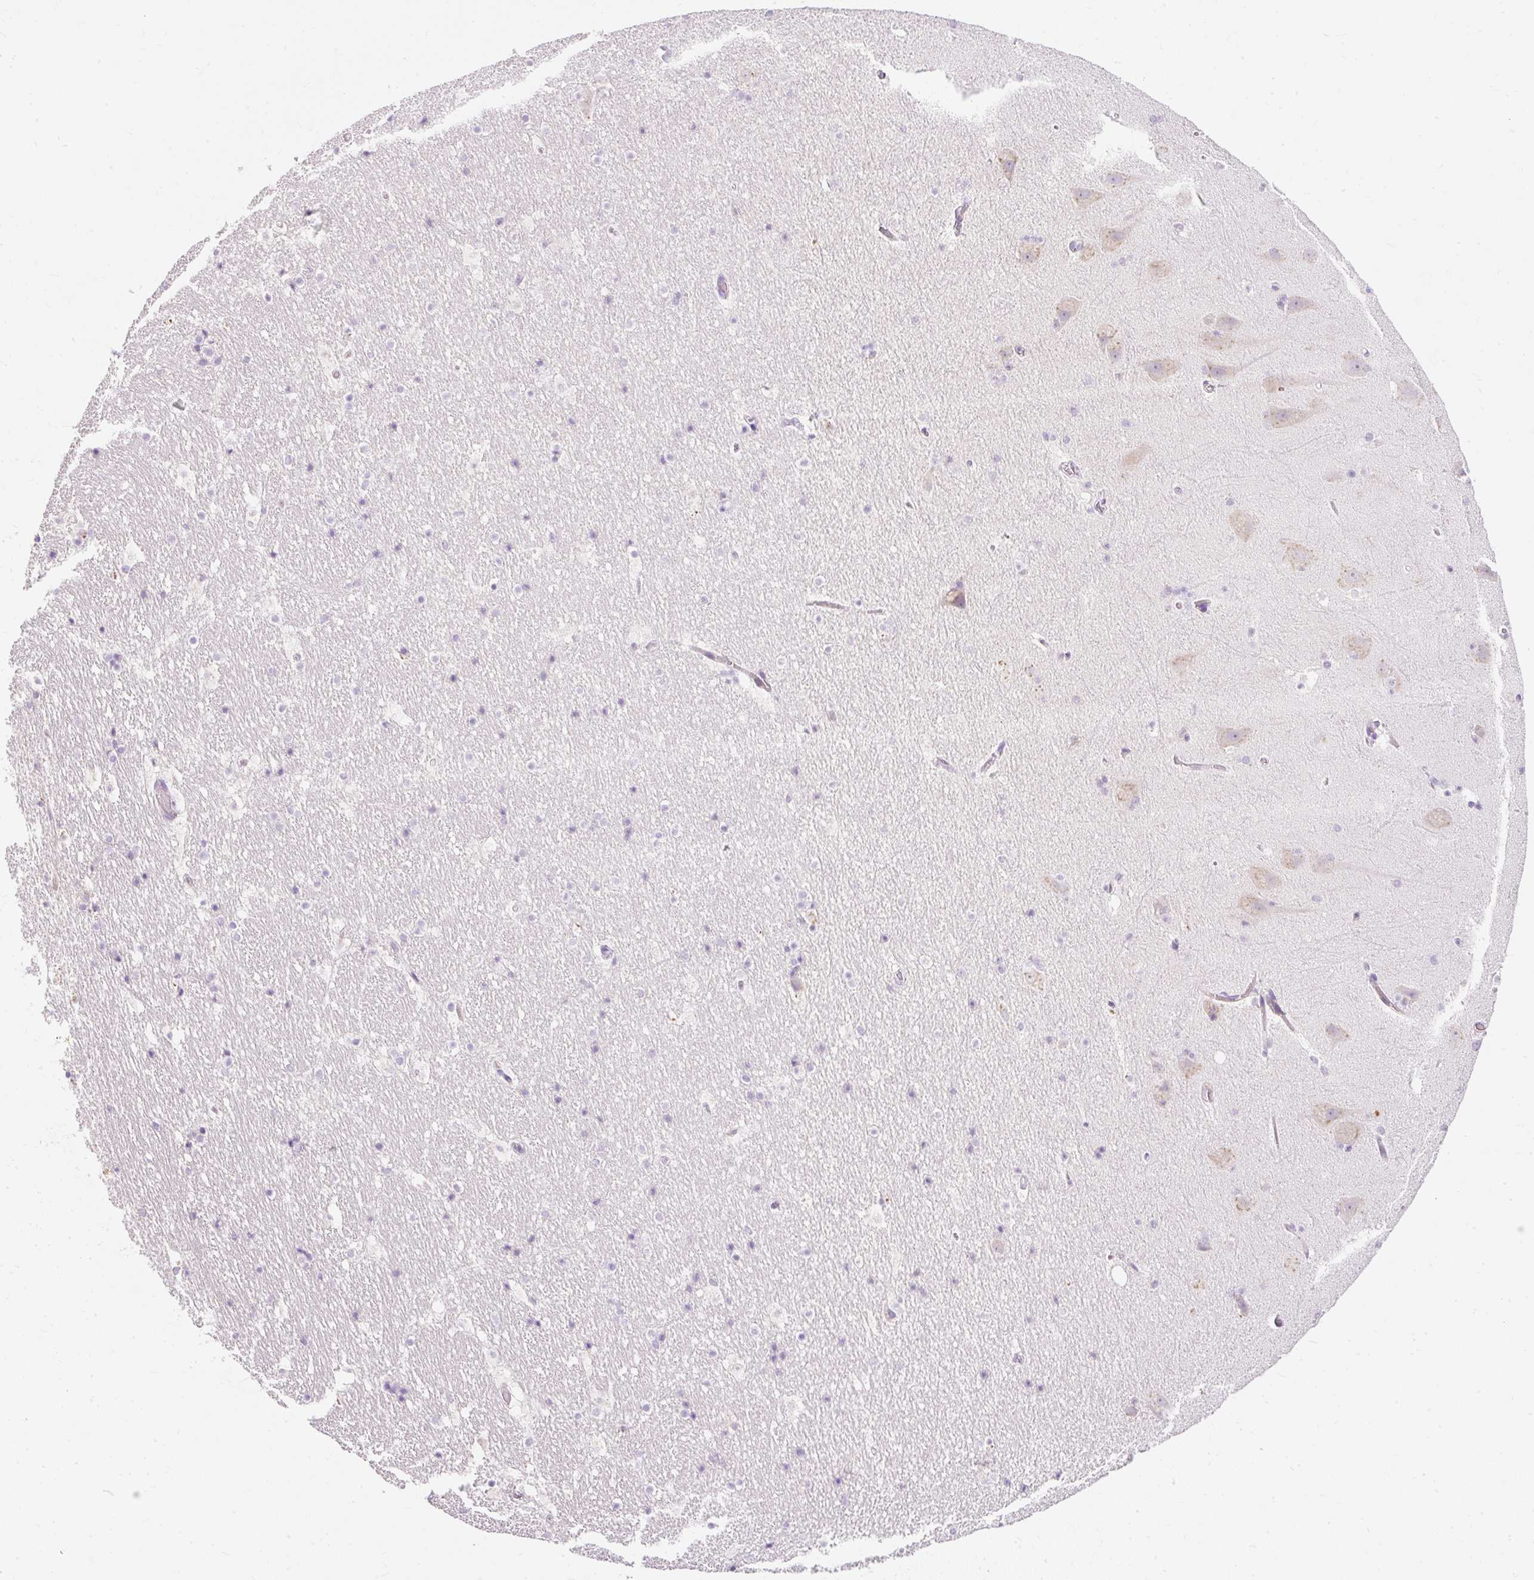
{"staining": {"intensity": "weak", "quantity": "<25%", "location": "cytoplasmic/membranous"}, "tissue": "hippocampus", "cell_type": "Glial cells", "image_type": "normal", "snomed": [{"axis": "morphology", "description": "Normal tissue, NOS"}, {"axis": "topography", "description": "Hippocampus"}], "caption": "DAB immunohistochemical staining of normal hippocampus reveals no significant positivity in glial cells. The staining is performed using DAB brown chromogen with nuclei counter-stained in using hematoxylin.", "gene": "DTX4", "patient": {"sex": "male", "age": 37}}